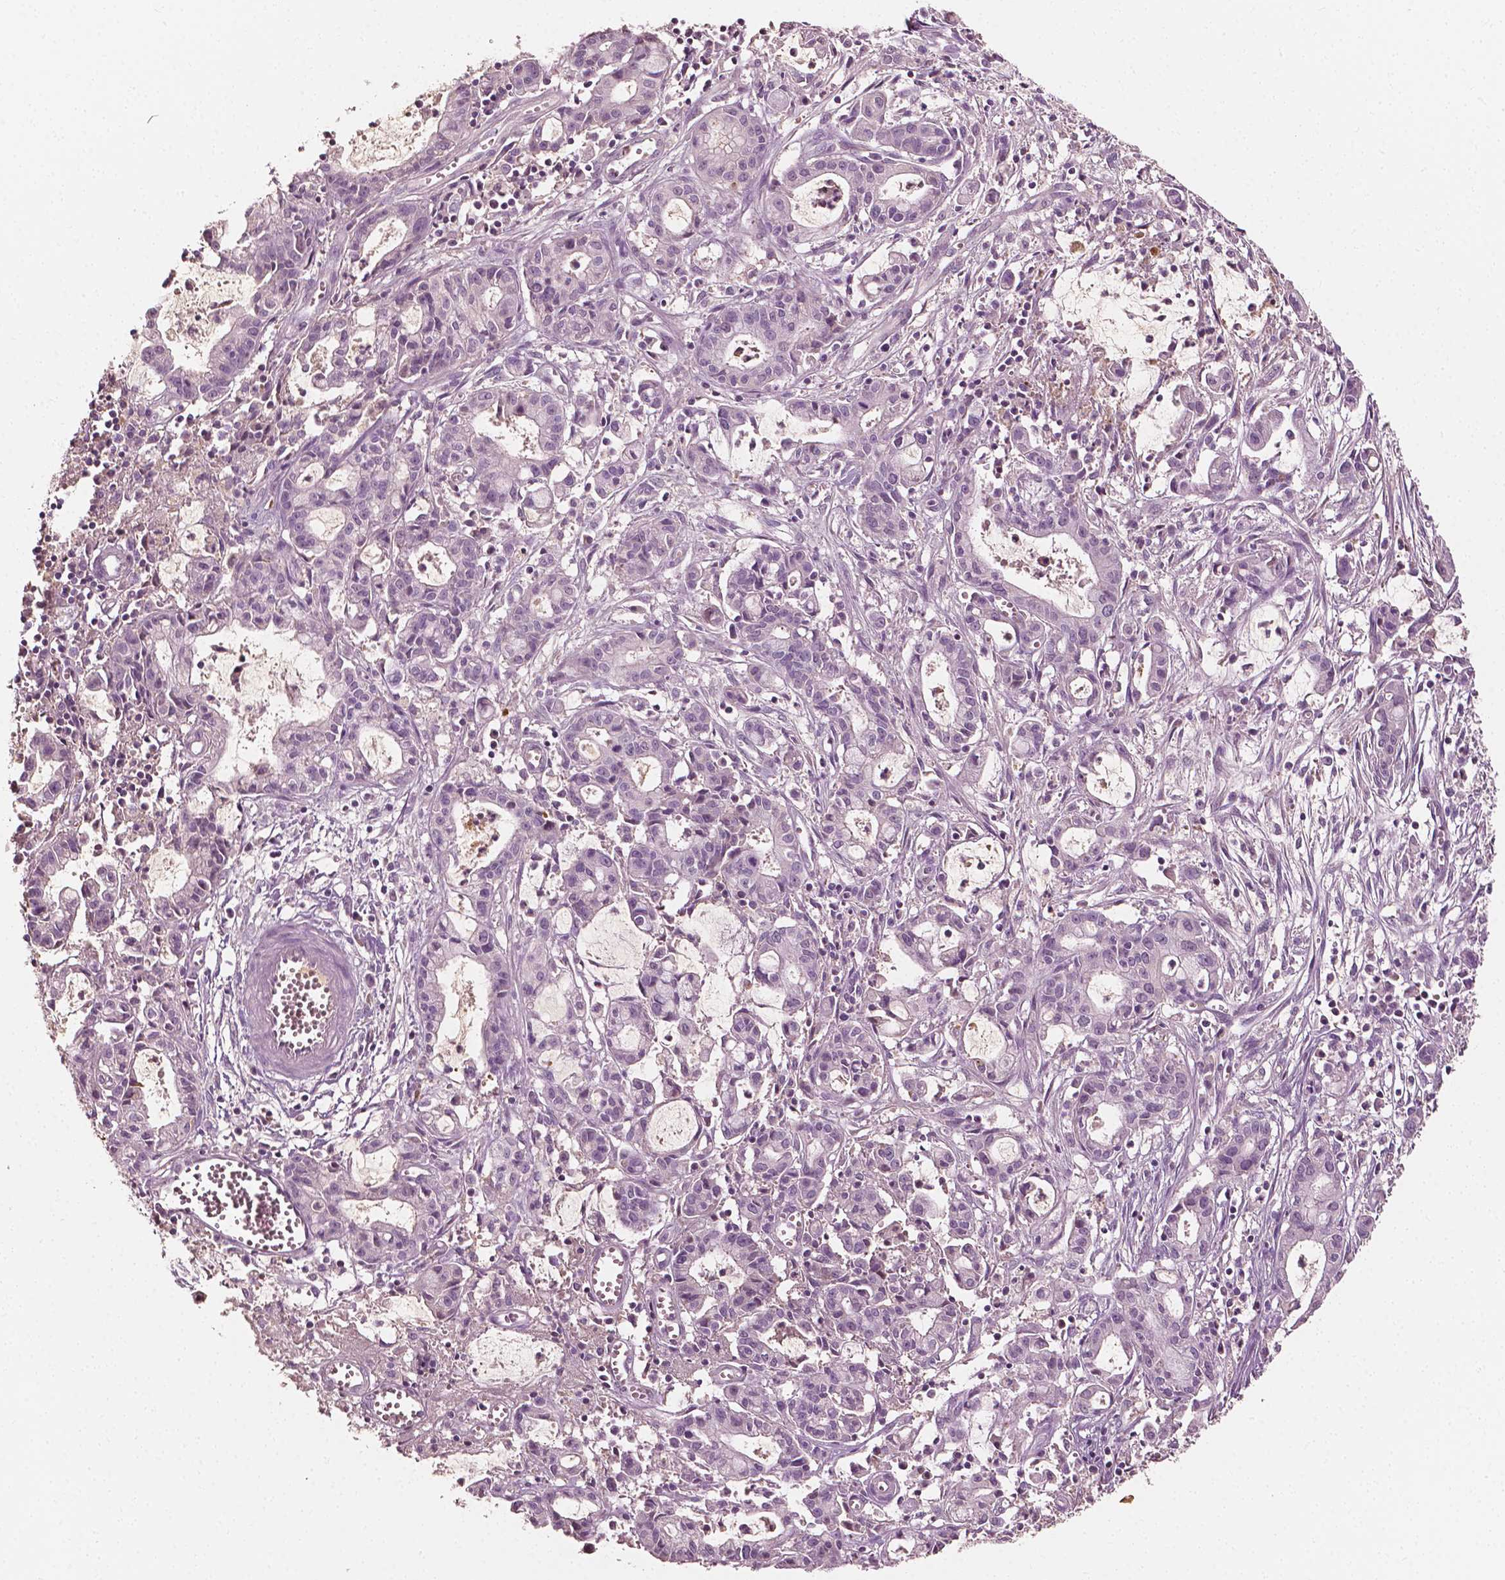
{"staining": {"intensity": "negative", "quantity": "none", "location": "none"}, "tissue": "pancreatic cancer", "cell_type": "Tumor cells", "image_type": "cancer", "snomed": [{"axis": "morphology", "description": "Adenocarcinoma, NOS"}, {"axis": "topography", "description": "Pancreas"}], "caption": "An image of pancreatic cancer (adenocarcinoma) stained for a protein shows no brown staining in tumor cells.", "gene": "APOA4", "patient": {"sex": "male", "age": 48}}